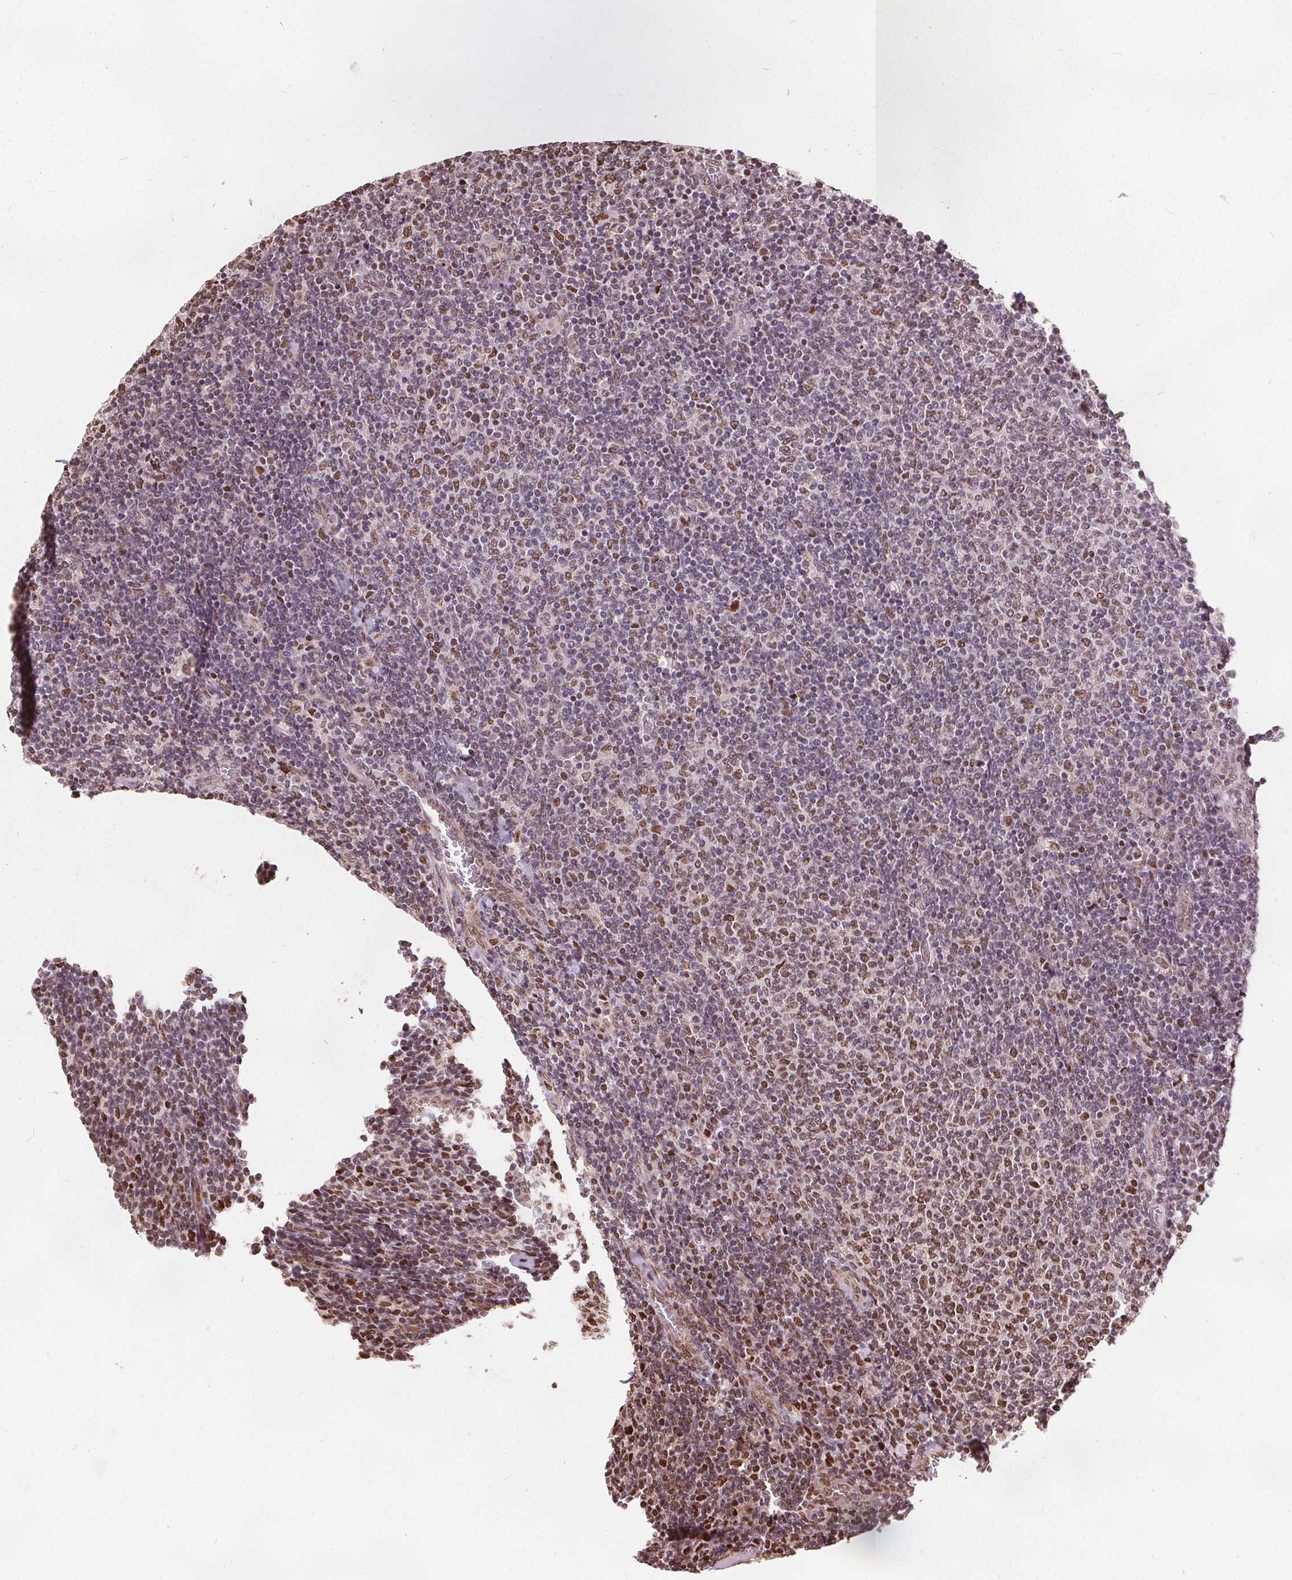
{"staining": {"intensity": "moderate", "quantity": "25%-75%", "location": "nuclear"}, "tissue": "lymphoma", "cell_type": "Tumor cells", "image_type": "cancer", "snomed": [{"axis": "morphology", "description": "Malignant lymphoma, non-Hodgkin's type, Low grade"}, {"axis": "topography", "description": "Lymph node"}], "caption": "This is an image of immunohistochemistry staining of low-grade malignant lymphoma, non-Hodgkin's type, which shows moderate positivity in the nuclear of tumor cells.", "gene": "ISLR2", "patient": {"sex": "male", "age": 52}}